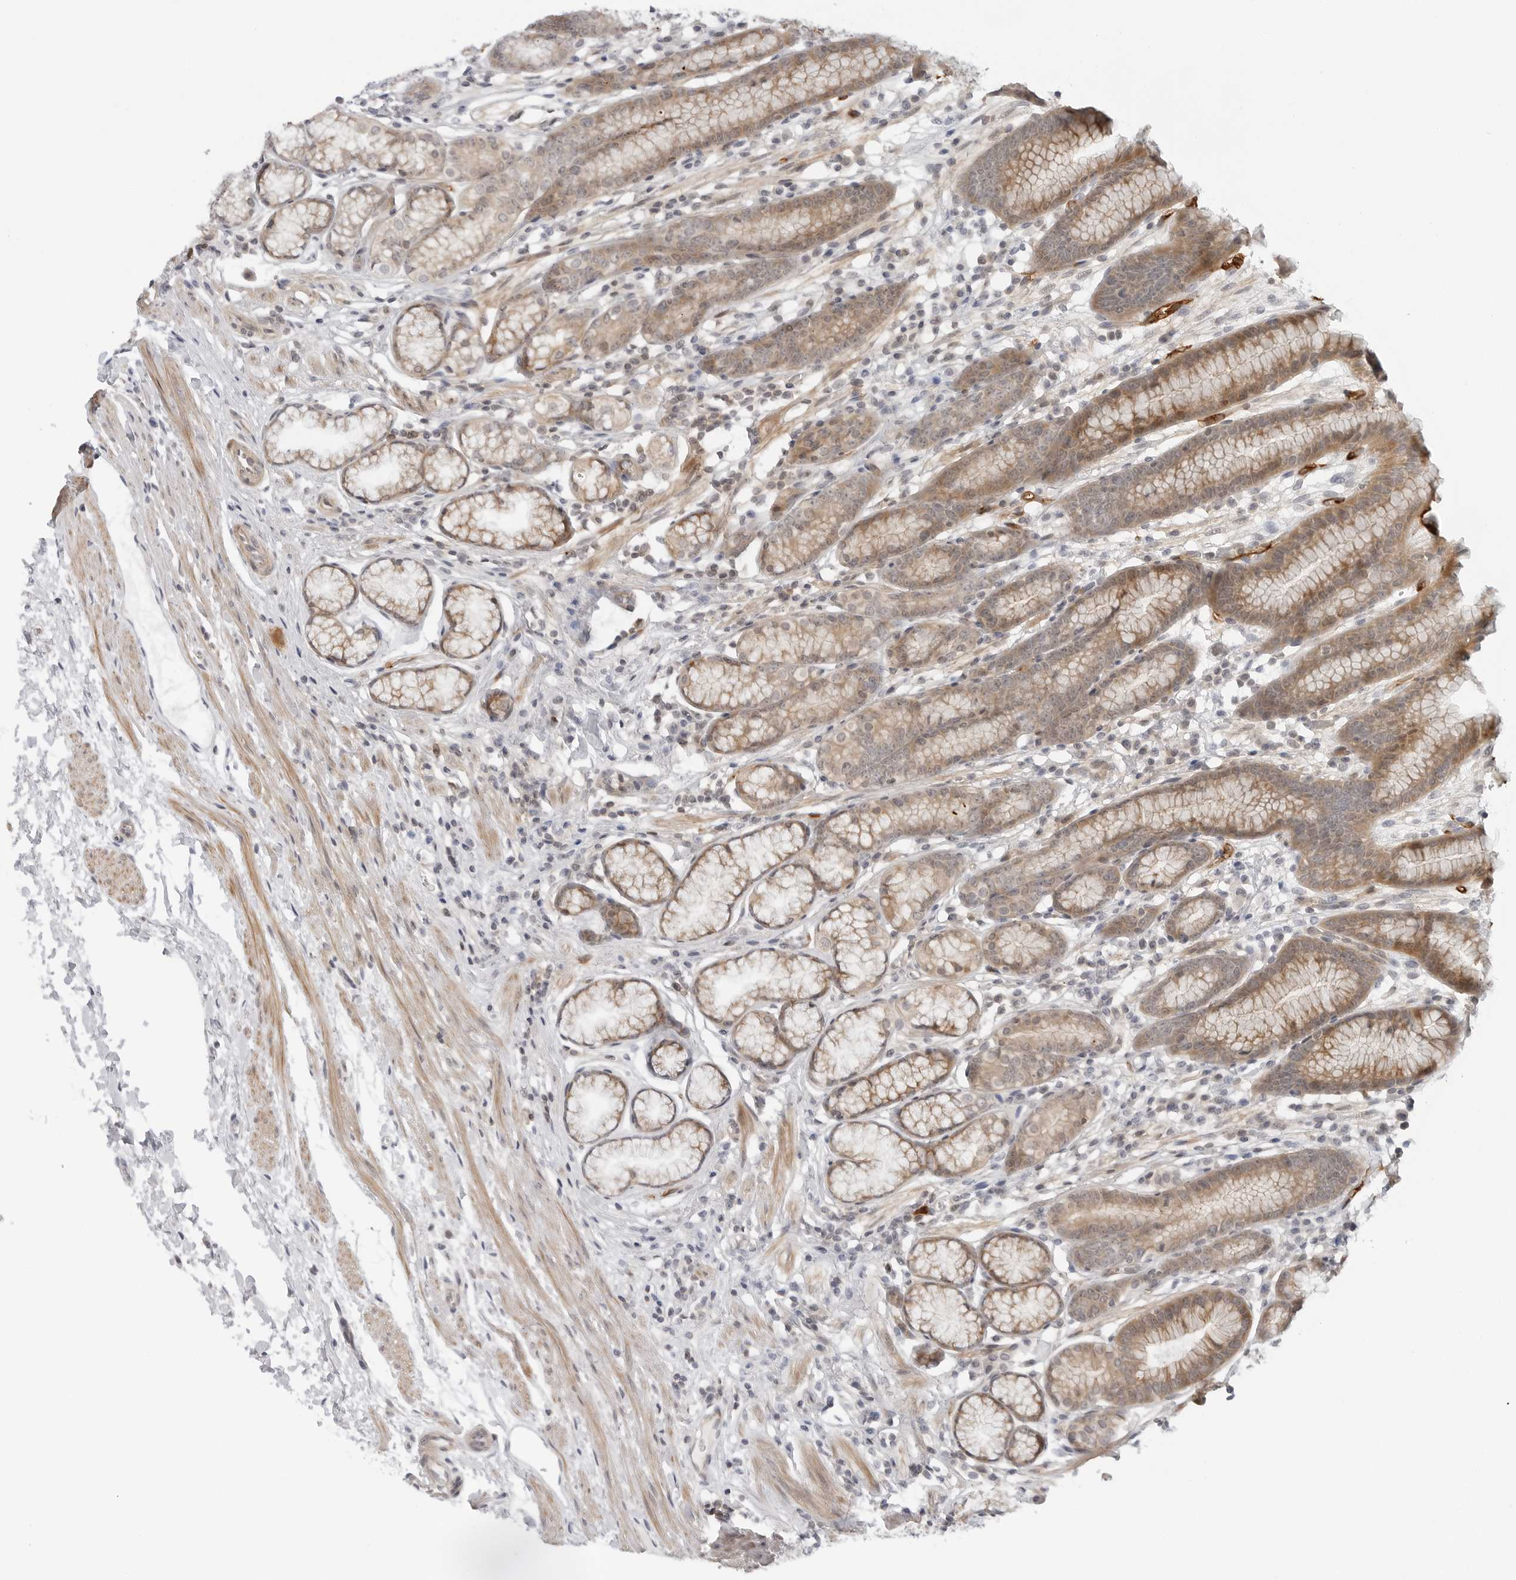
{"staining": {"intensity": "moderate", "quantity": "25%-75%", "location": "cytoplasmic/membranous"}, "tissue": "stomach", "cell_type": "Glandular cells", "image_type": "normal", "snomed": [{"axis": "morphology", "description": "Normal tissue, NOS"}, {"axis": "topography", "description": "Stomach"}], "caption": "IHC of unremarkable stomach shows medium levels of moderate cytoplasmic/membranous expression in about 25%-75% of glandular cells.", "gene": "STXBP3", "patient": {"sex": "male", "age": 42}}